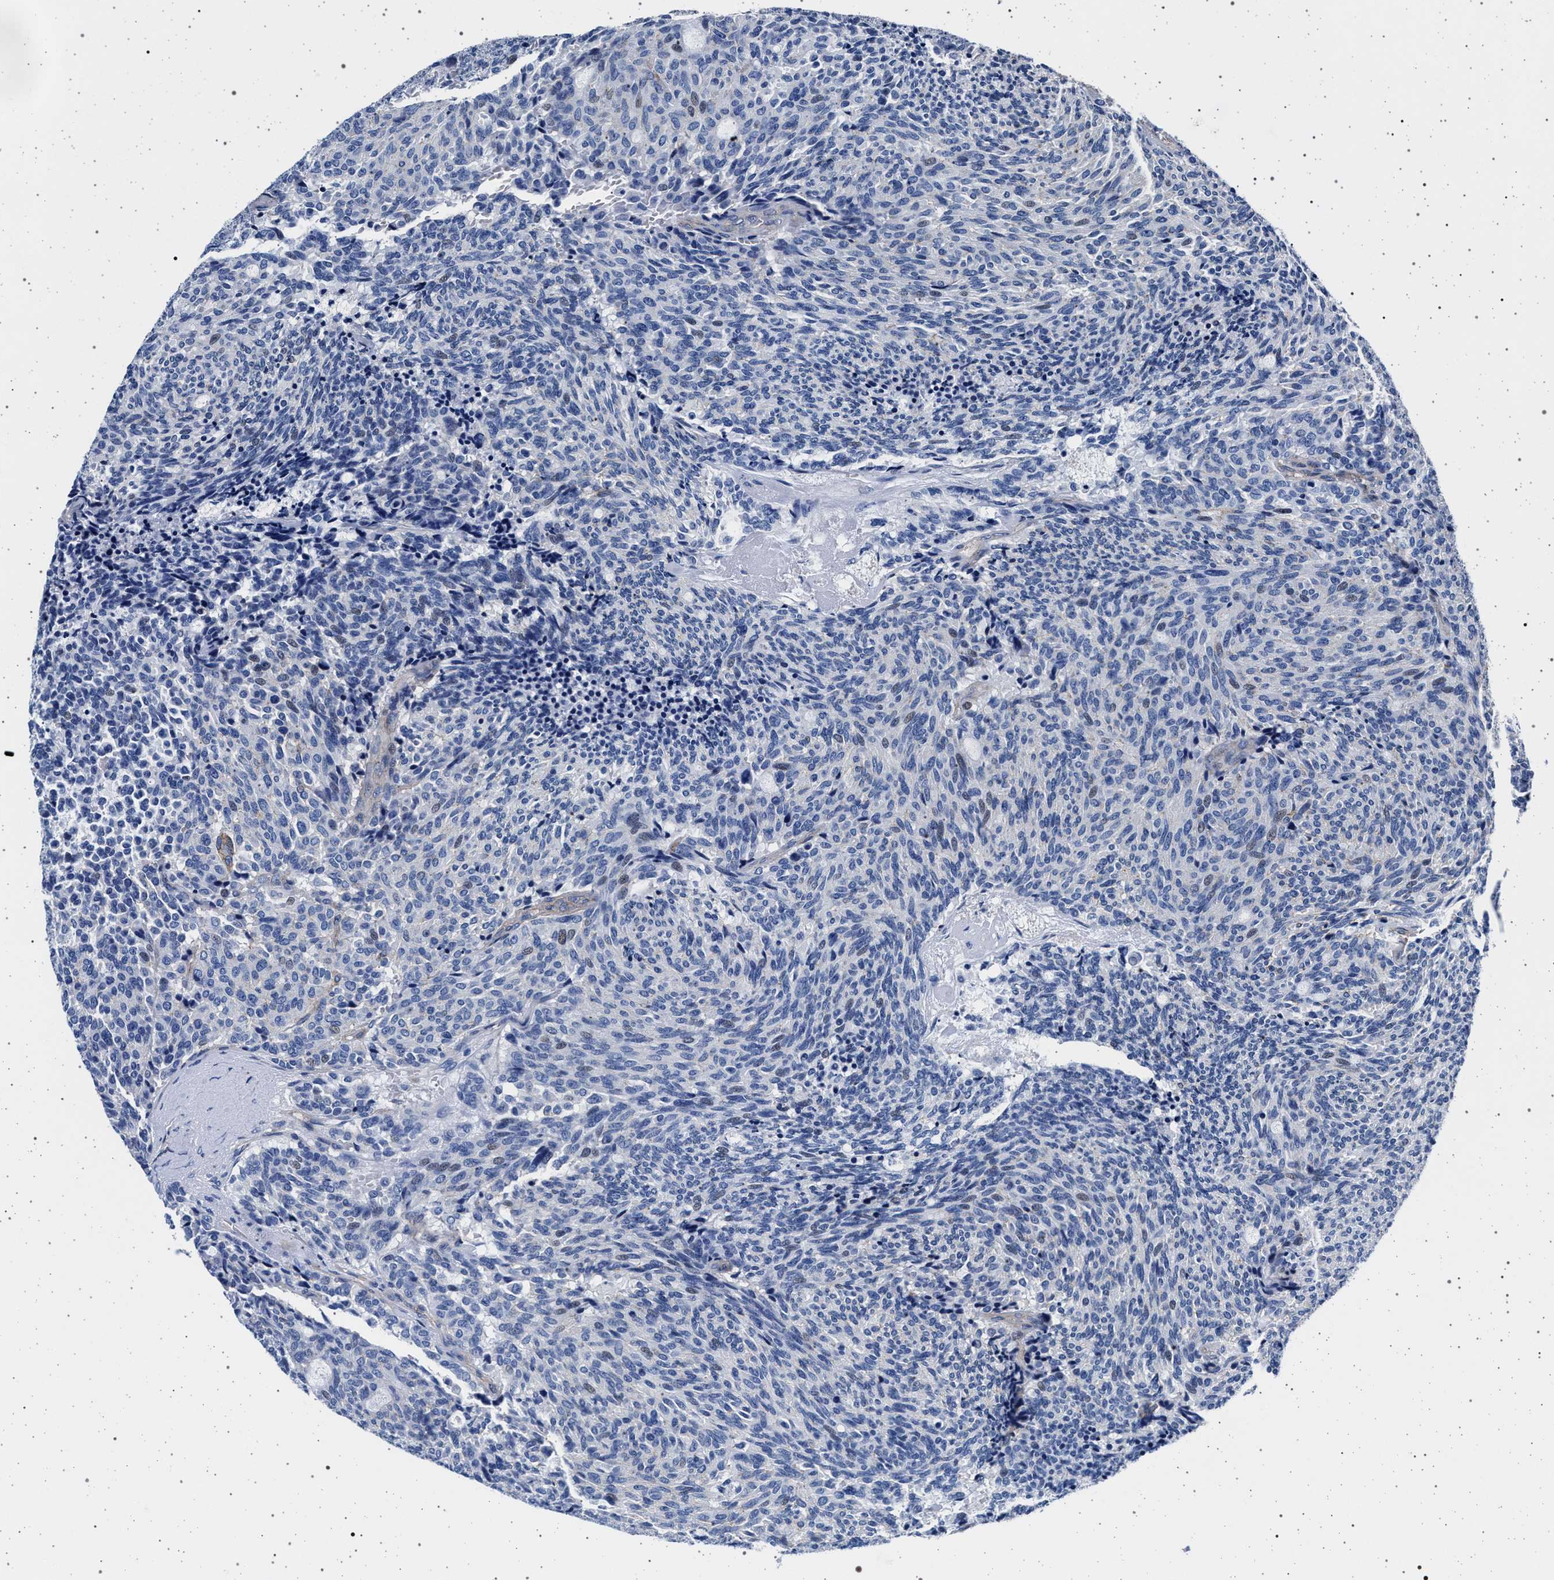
{"staining": {"intensity": "negative", "quantity": "none", "location": "none"}, "tissue": "carcinoid", "cell_type": "Tumor cells", "image_type": "cancer", "snomed": [{"axis": "morphology", "description": "Carcinoid, malignant, NOS"}, {"axis": "topography", "description": "Pancreas"}], "caption": "A high-resolution image shows IHC staining of carcinoid, which exhibits no significant staining in tumor cells. The staining was performed using DAB (3,3'-diaminobenzidine) to visualize the protein expression in brown, while the nuclei were stained in blue with hematoxylin (Magnification: 20x).", "gene": "SLC9A1", "patient": {"sex": "female", "age": 54}}